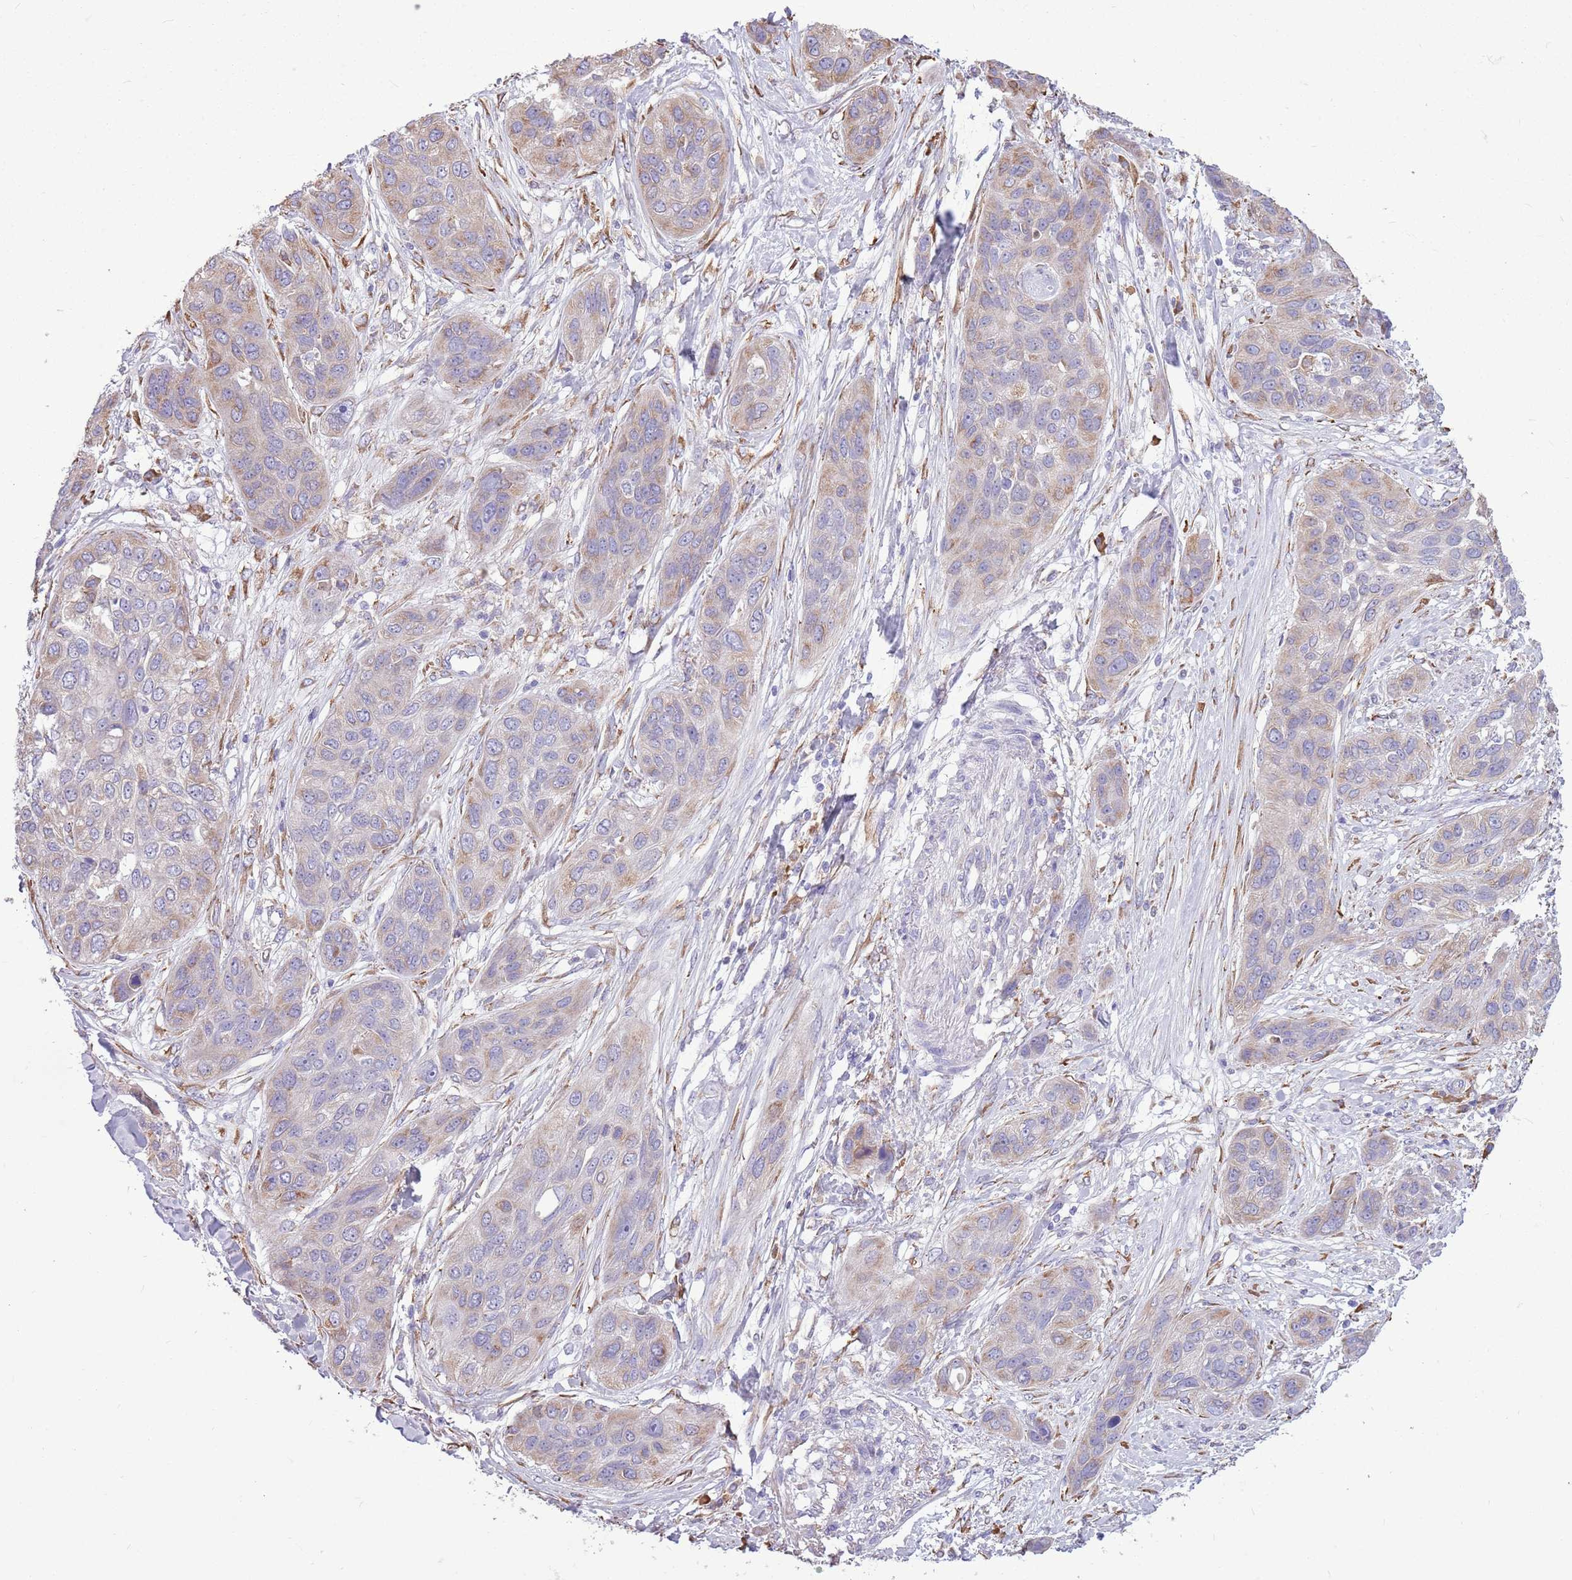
{"staining": {"intensity": "weak", "quantity": "<25%", "location": "cytoplasmic/membranous"}, "tissue": "lung cancer", "cell_type": "Tumor cells", "image_type": "cancer", "snomed": [{"axis": "morphology", "description": "Squamous cell carcinoma, NOS"}, {"axis": "topography", "description": "Lung"}], "caption": "Lung squamous cell carcinoma stained for a protein using immunohistochemistry displays no positivity tumor cells.", "gene": "KCTD19", "patient": {"sex": "female", "age": 70}}